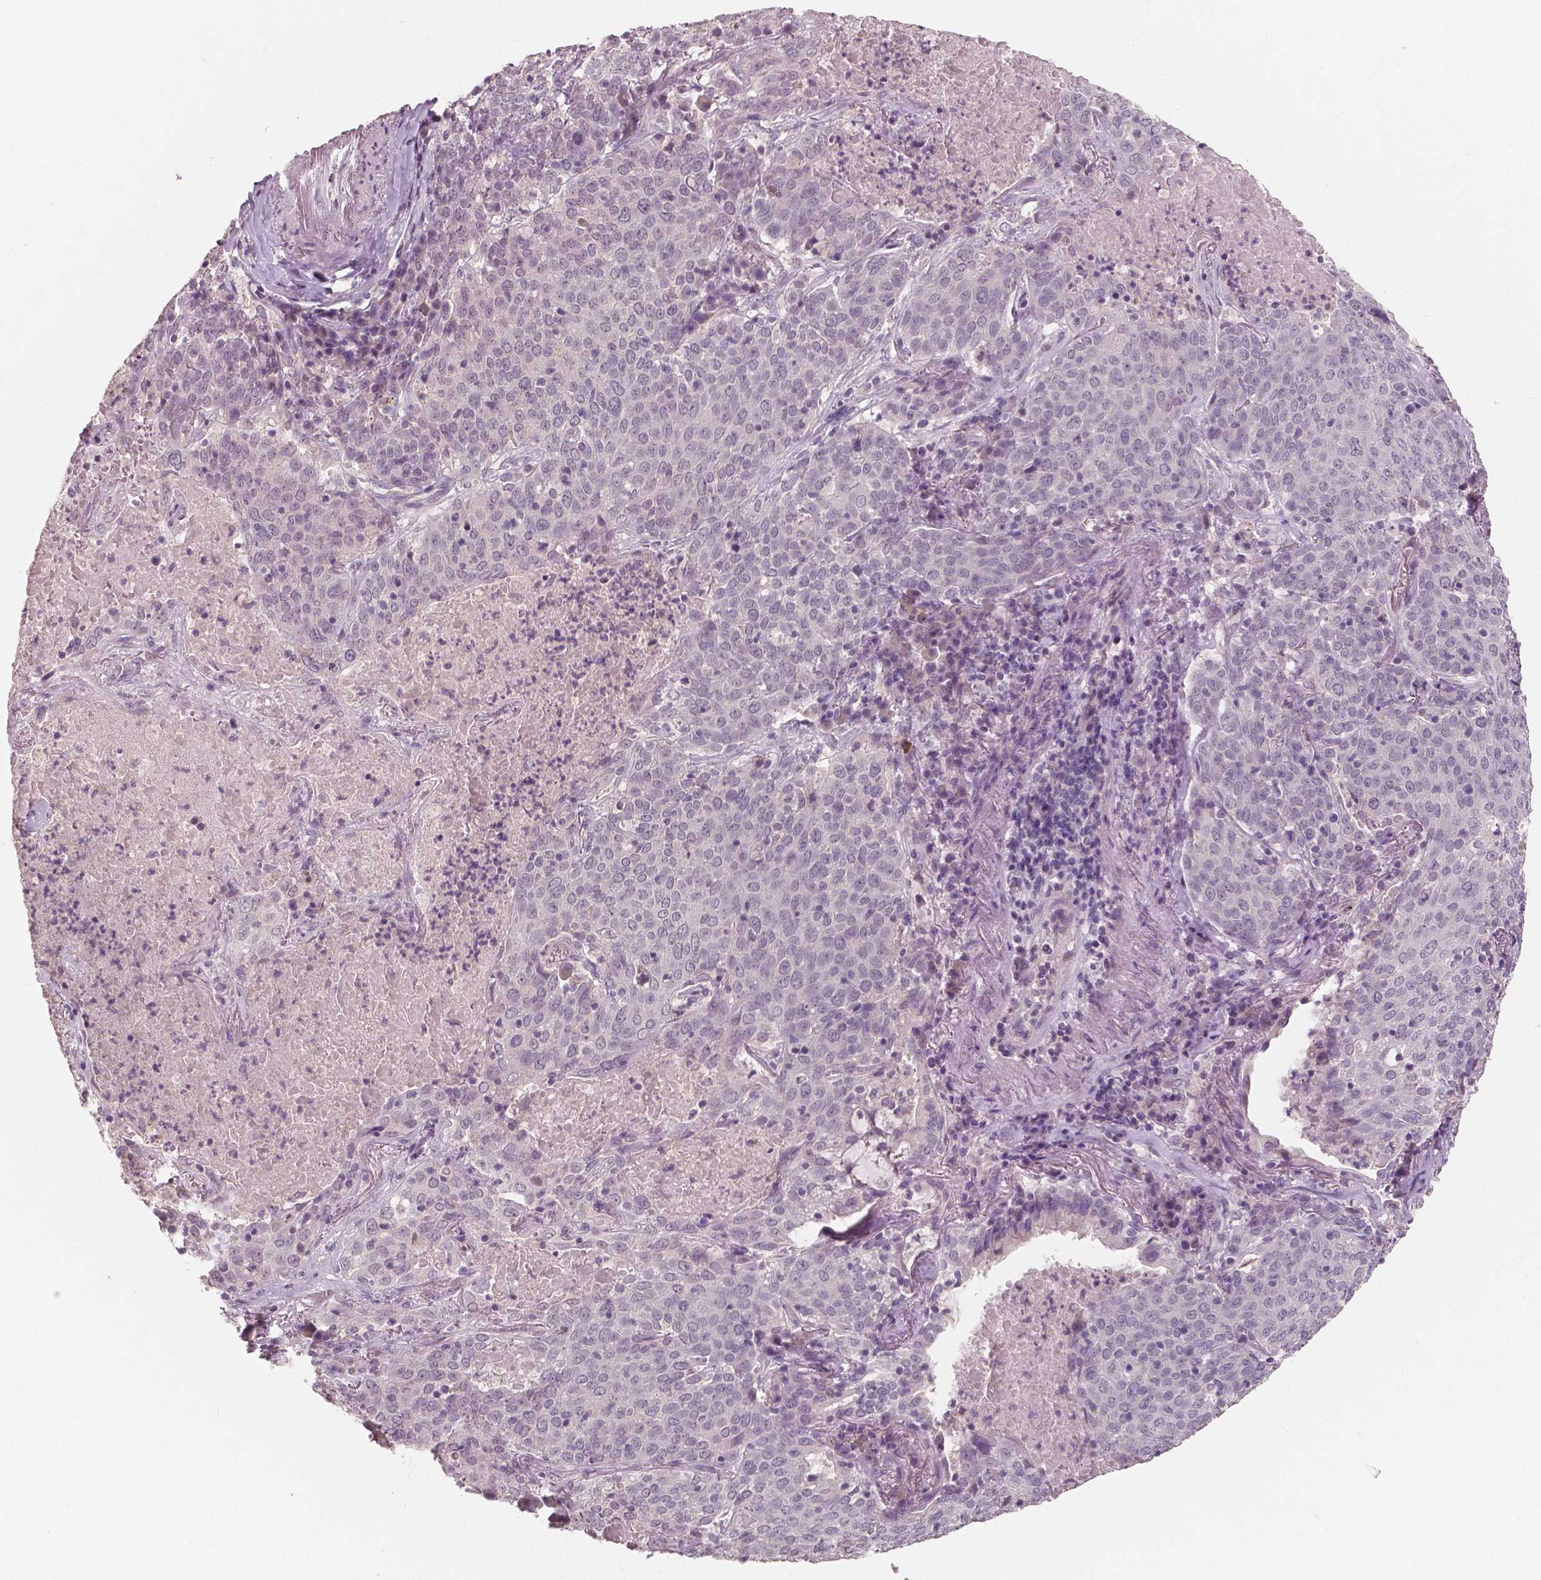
{"staining": {"intensity": "negative", "quantity": "none", "location": "none"}, "tissue": "lung cancer", "cell_type": "Tumor cells", "image_type": "cancer", "snomed": [{"axis": "morphology", "description": "Squamous cell carcinoma, NOS"}, {"axis": "topography", "description": "Lung"}], "caption": "DAB immunohistochemical staining of lung squamous cell carcinoma exhibits no significant staining in tumor cells.", "gene": "RNASE7", "patient": {"sex": "male", "age": 82}}